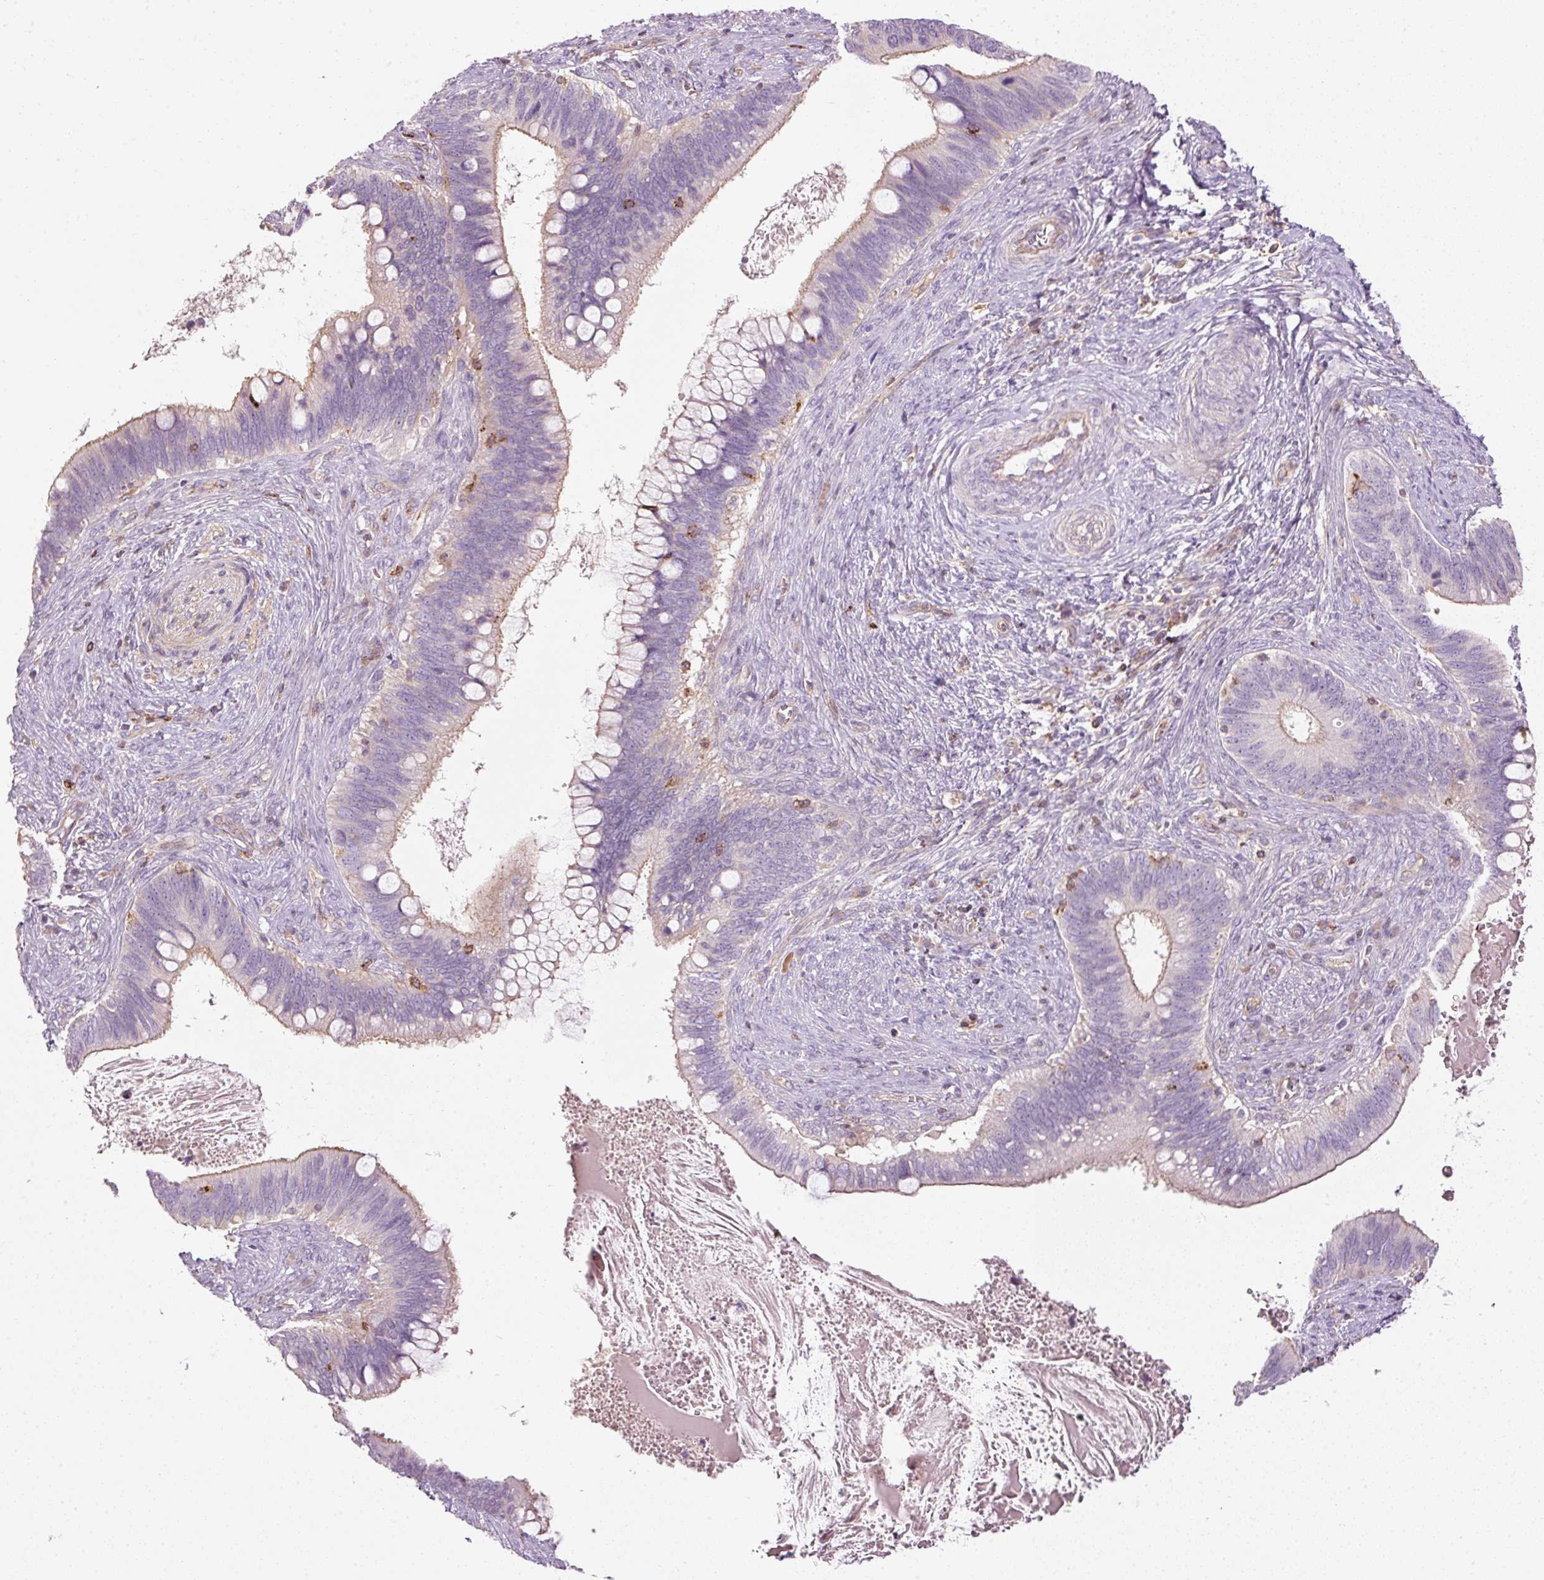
{"staining": {"intensity": "weak", "quantity": "25%-75%", "location": "cytoplasmic/membranous"}, "tissue": "cervical cancer", "cell_type": "Tumor cells", "image_type": "cancer", "snomed": [{"axis": "morphology", "description": "Adenocarcinoma, NOS"}, {"axis": "topography", "description": "Cervix"}], "caption": "Cervical cancer stained with IHC demonstrates weak cytoplasmic/membranous staining in approximately 25%-75% of tumor cells. (DAB (3,3'-diaminobenzidine) = brown stain, brightfield microscopy at high magnification).", "gene": "SIPA1", "patient": {"sex": "female", "age": 42}}